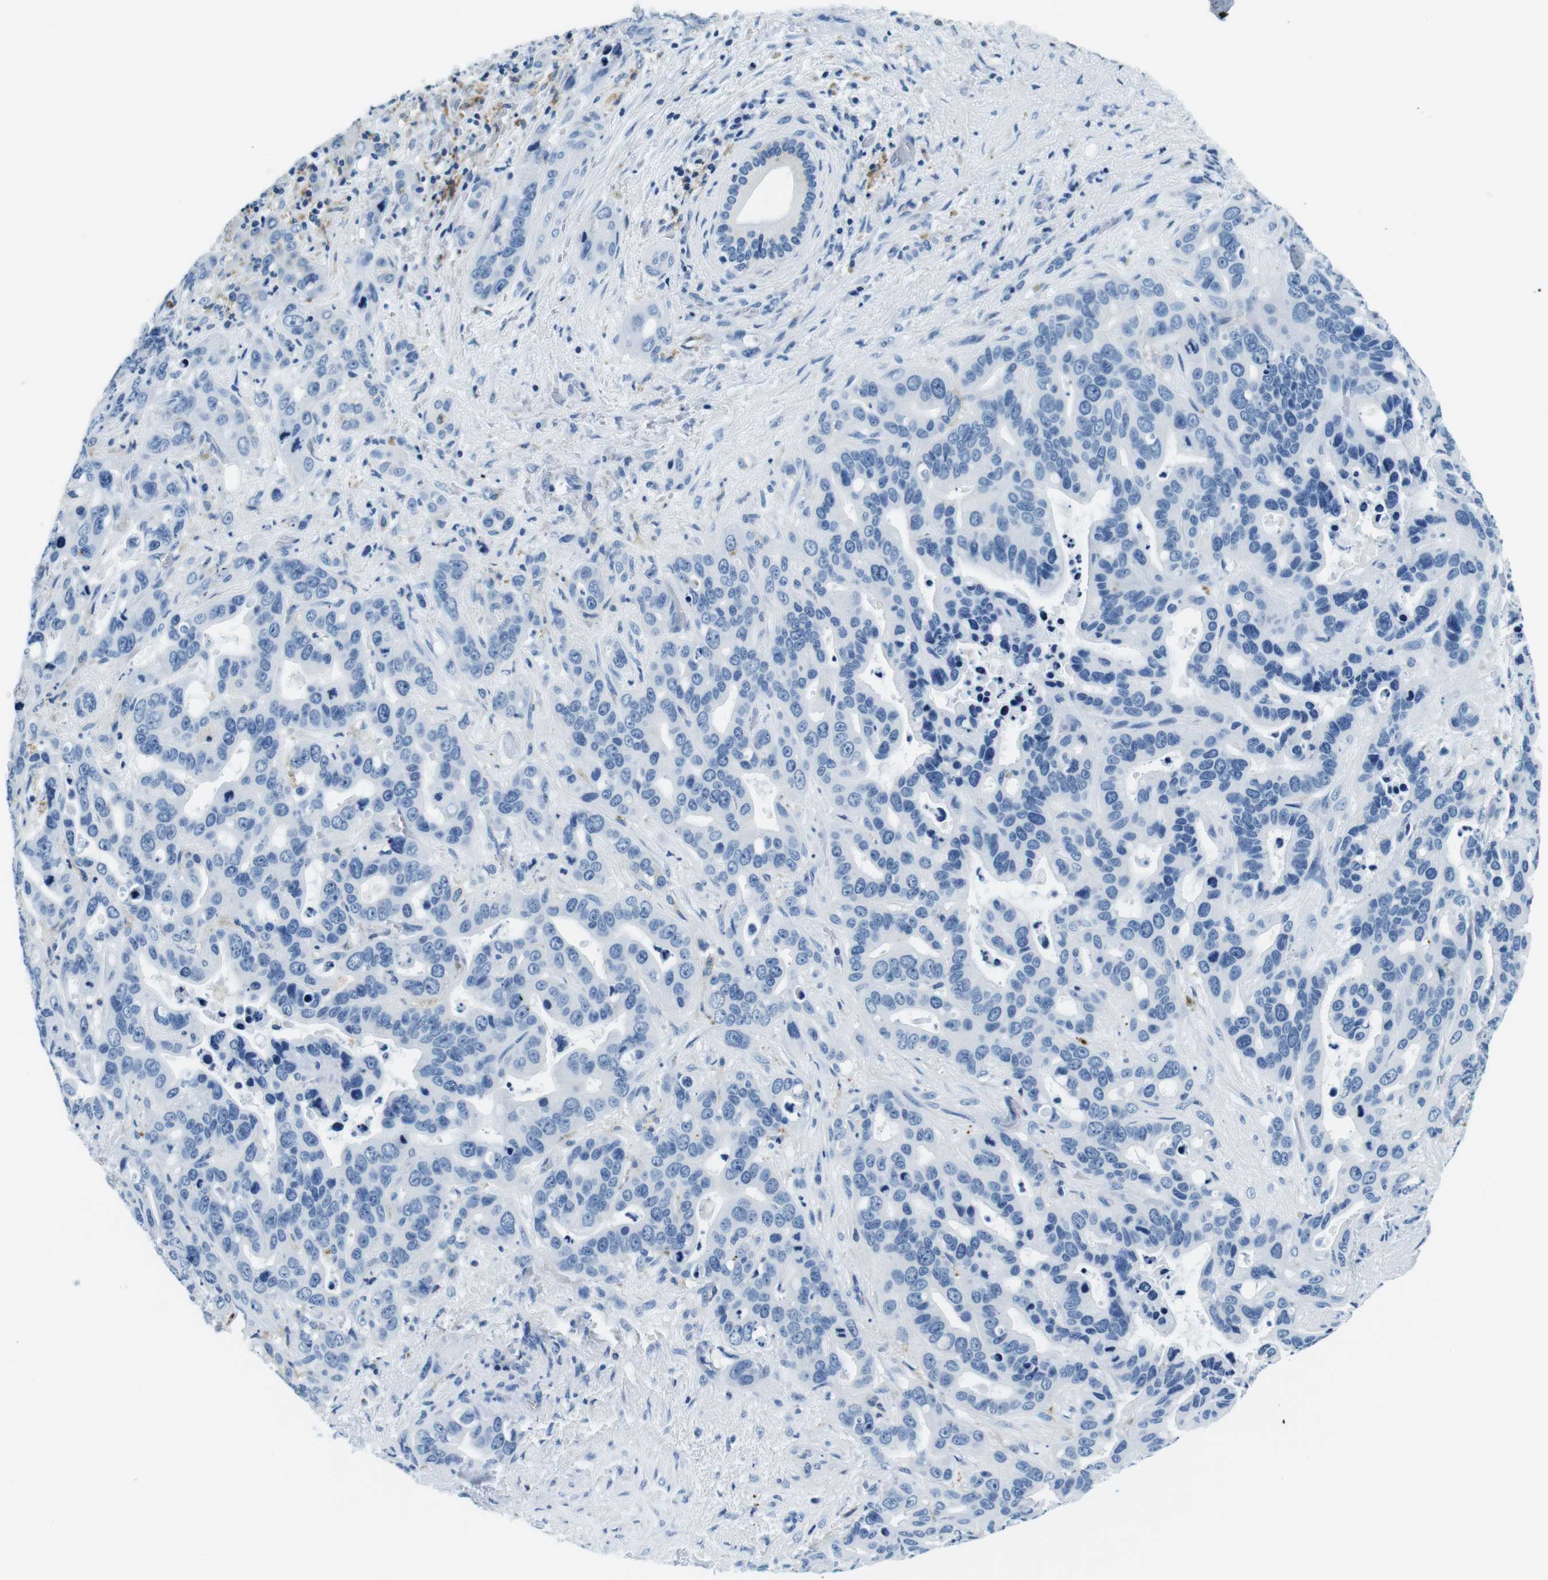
{"staining": {"intensity": "negative", "quantity": "none", "location": "none"}, "tissue": "liver cancer", "cell_type": "Tumor cells", "image_type": "cancer", "snomed": [{"axis": "morphology", "description": "Cholangiocarcinoma"}, {"axis": "topography", "description": "Liver"}], "caption": "The image displays no significant expression in tumor cells of cholangiocarcinoma (liver).", "gene": "HLA-DRB1", "patient": {"sex": "female", "age": 65}}